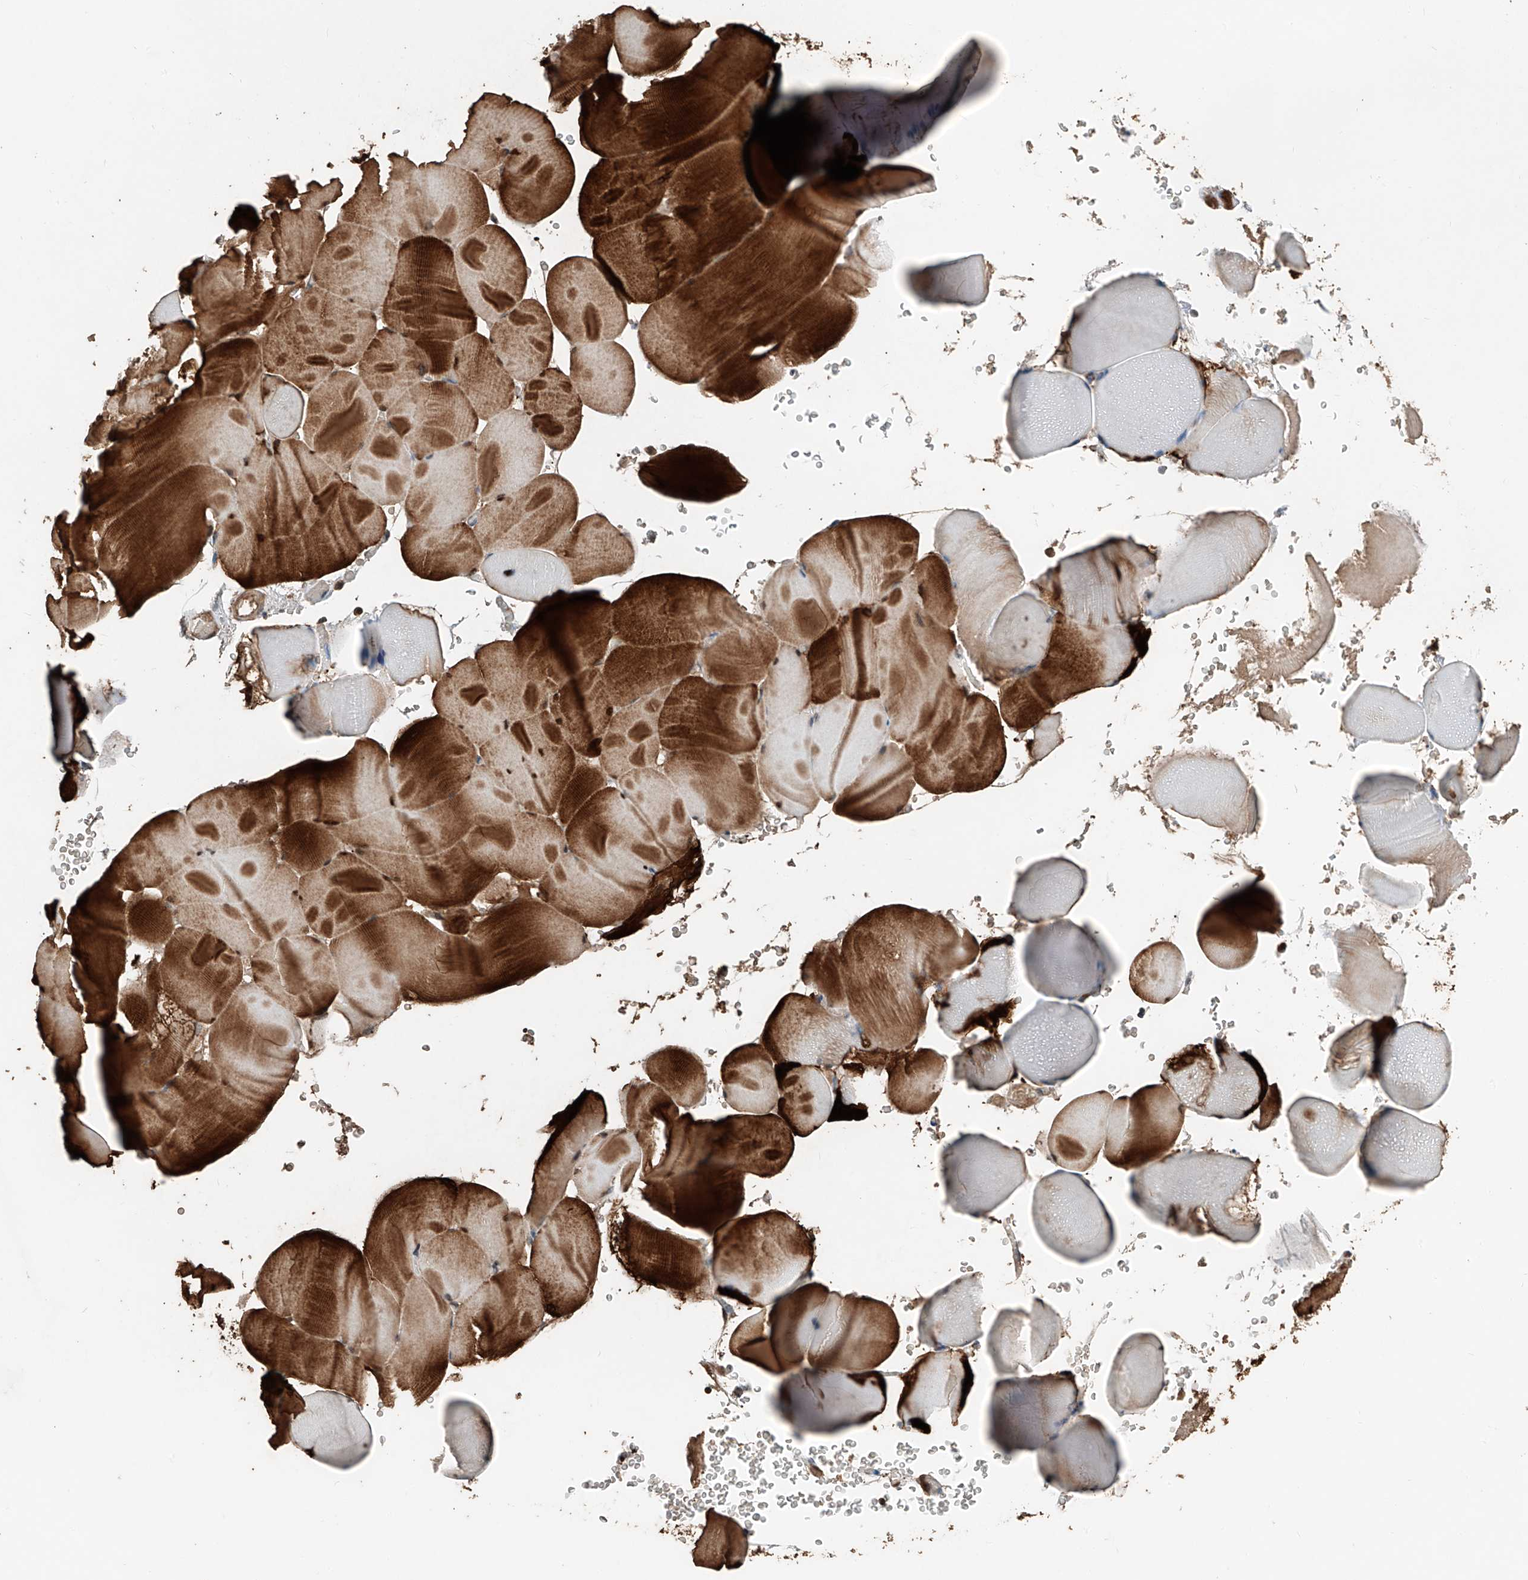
{"staining": {"intensity": "strong", "quantity": ">75%", "location": "cytoplasmic/membranous,nuclear"}, "tissue": "skeletal muscle", "cell_type": "Myocytes", "image_type": "normal", "snomed": [{"axis": "morphology", "description": "Normal tissue, NOS"}, {"axis": "topography", "description": "Skeletal muscle"}], "caption": "Immunohistochemical staining of unremarkable skeletal muscle displays strong cytoplasmic/membranous,nuclear protein expression in about >75% of myocytes. (DAB (3,3'-diaminobenzidine) = brown stain, brightfield microscopy at high magnification).", "gene": "RMND1", "patient": {"sex": "male", "age": 62}}